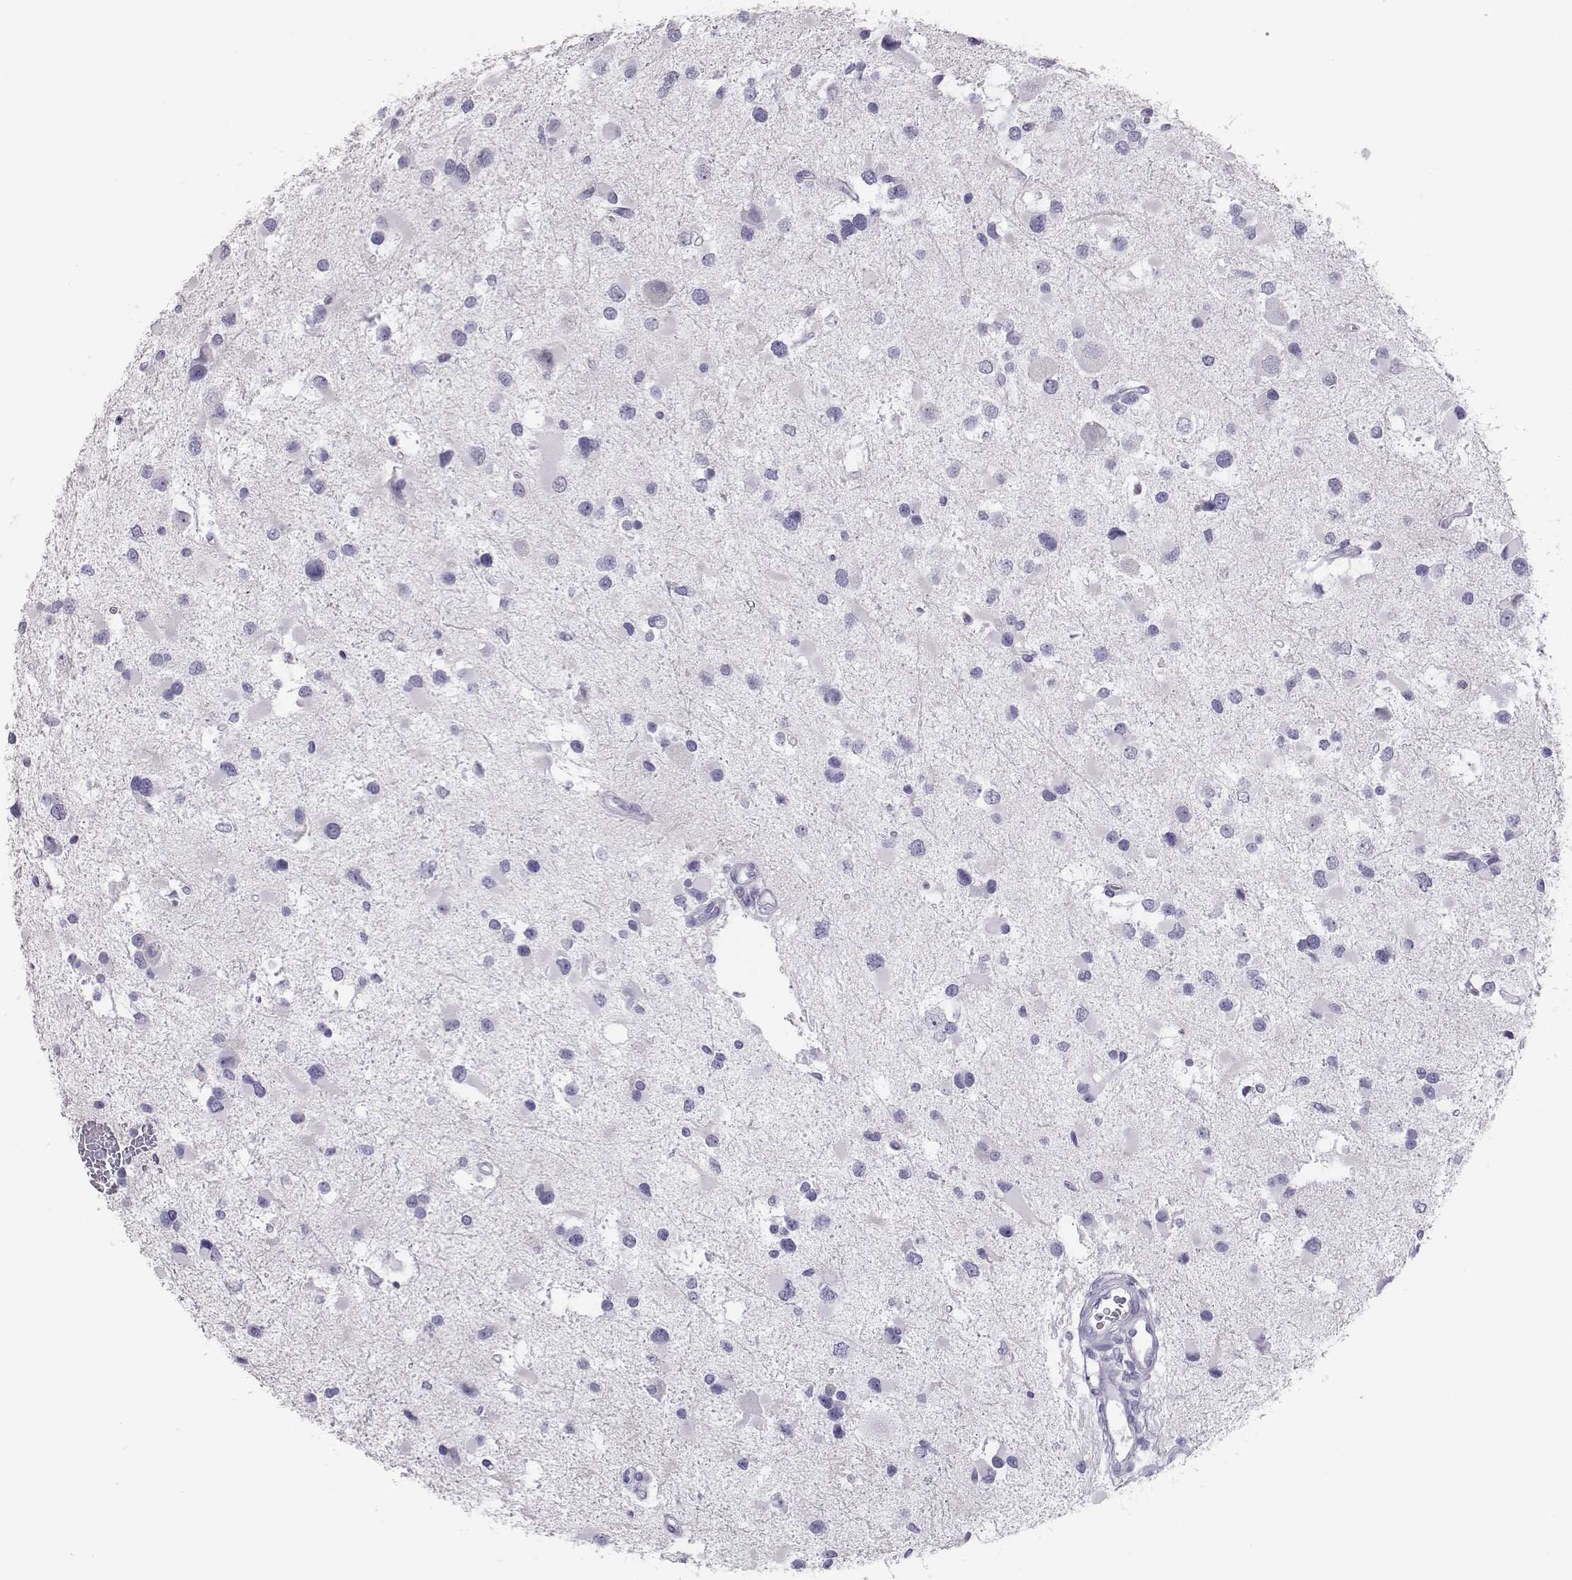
{"staining": {"intensity": "negative", "quantity": "none", "location": "none"}, "tissue": "glioma", "cell_type": "Tumor cells", "image_type": "cancer", "snomed": [{"axis": "morphology", "description": "Glioma, malignant, Low grade"}, {"axis": "topography", "description": "Brain"}], "caption": "Immunohistochemical staining of glioma demonstrates no significant staining in tumor cells.", "gene": "PMCH", "patient": {"sex": "female", "age": 32}}